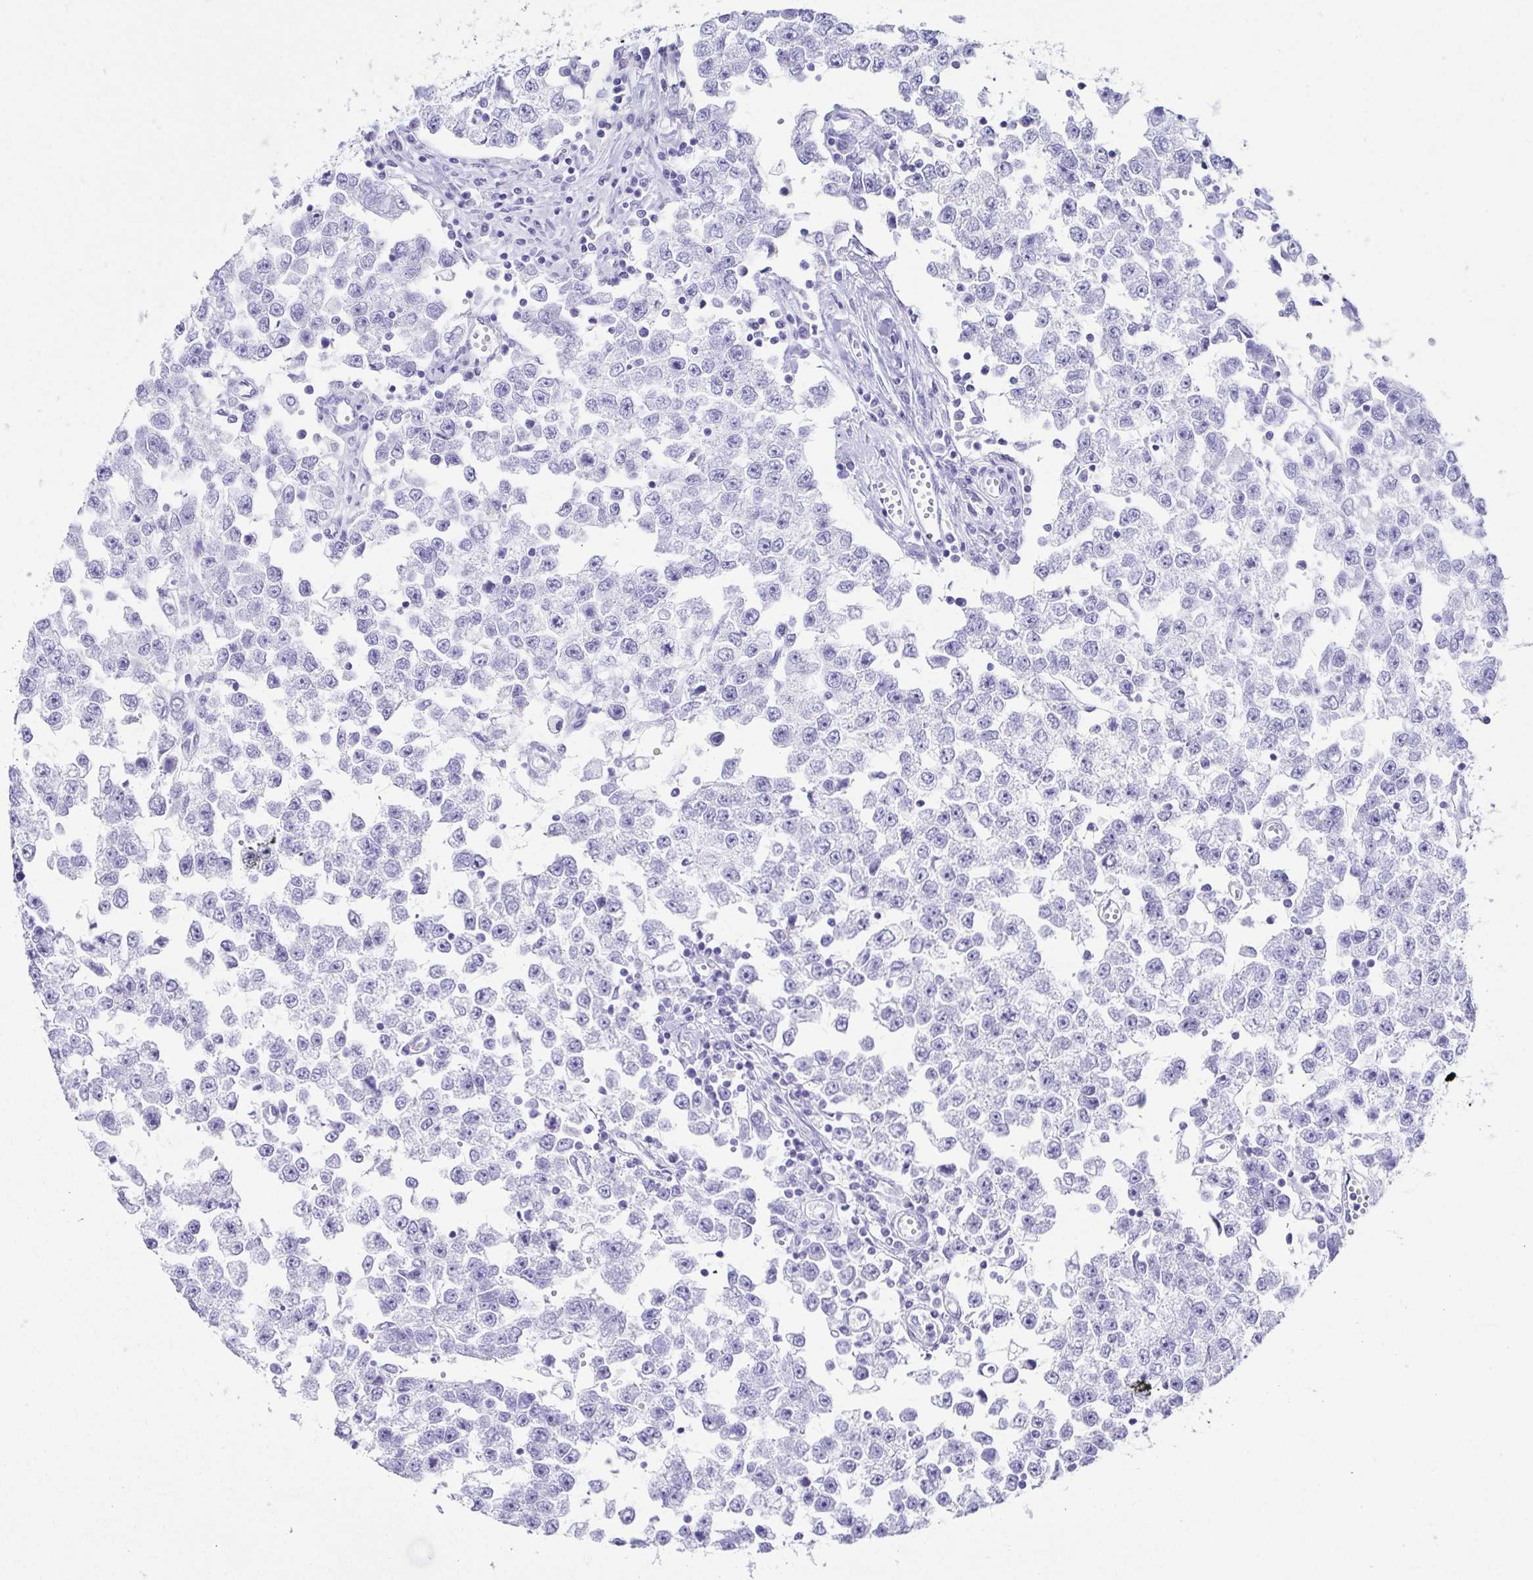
{"staining": {"intensity": "negative", "quantity": "none", "location": "none"}, "tissue": "testis cancer", "cell_type": "Tumor cells", "image_type": "cancer", "snomed": [{"axis": "morphology", "description": "Seminoma, NOS"}, {"axis": "topography", "description": "Testis"}], "caption": "A histopathology image of testis cancer (seminoma) stained for a protein exhibits no brown staining in tumor cells. Brightfield microscopy of immunohistochemistry stained with DAB (brown) and hematoxylin (blue), captured at high magnification.", "gene": "CD164L2", "patient": {"sex": "male", "age": 34}}